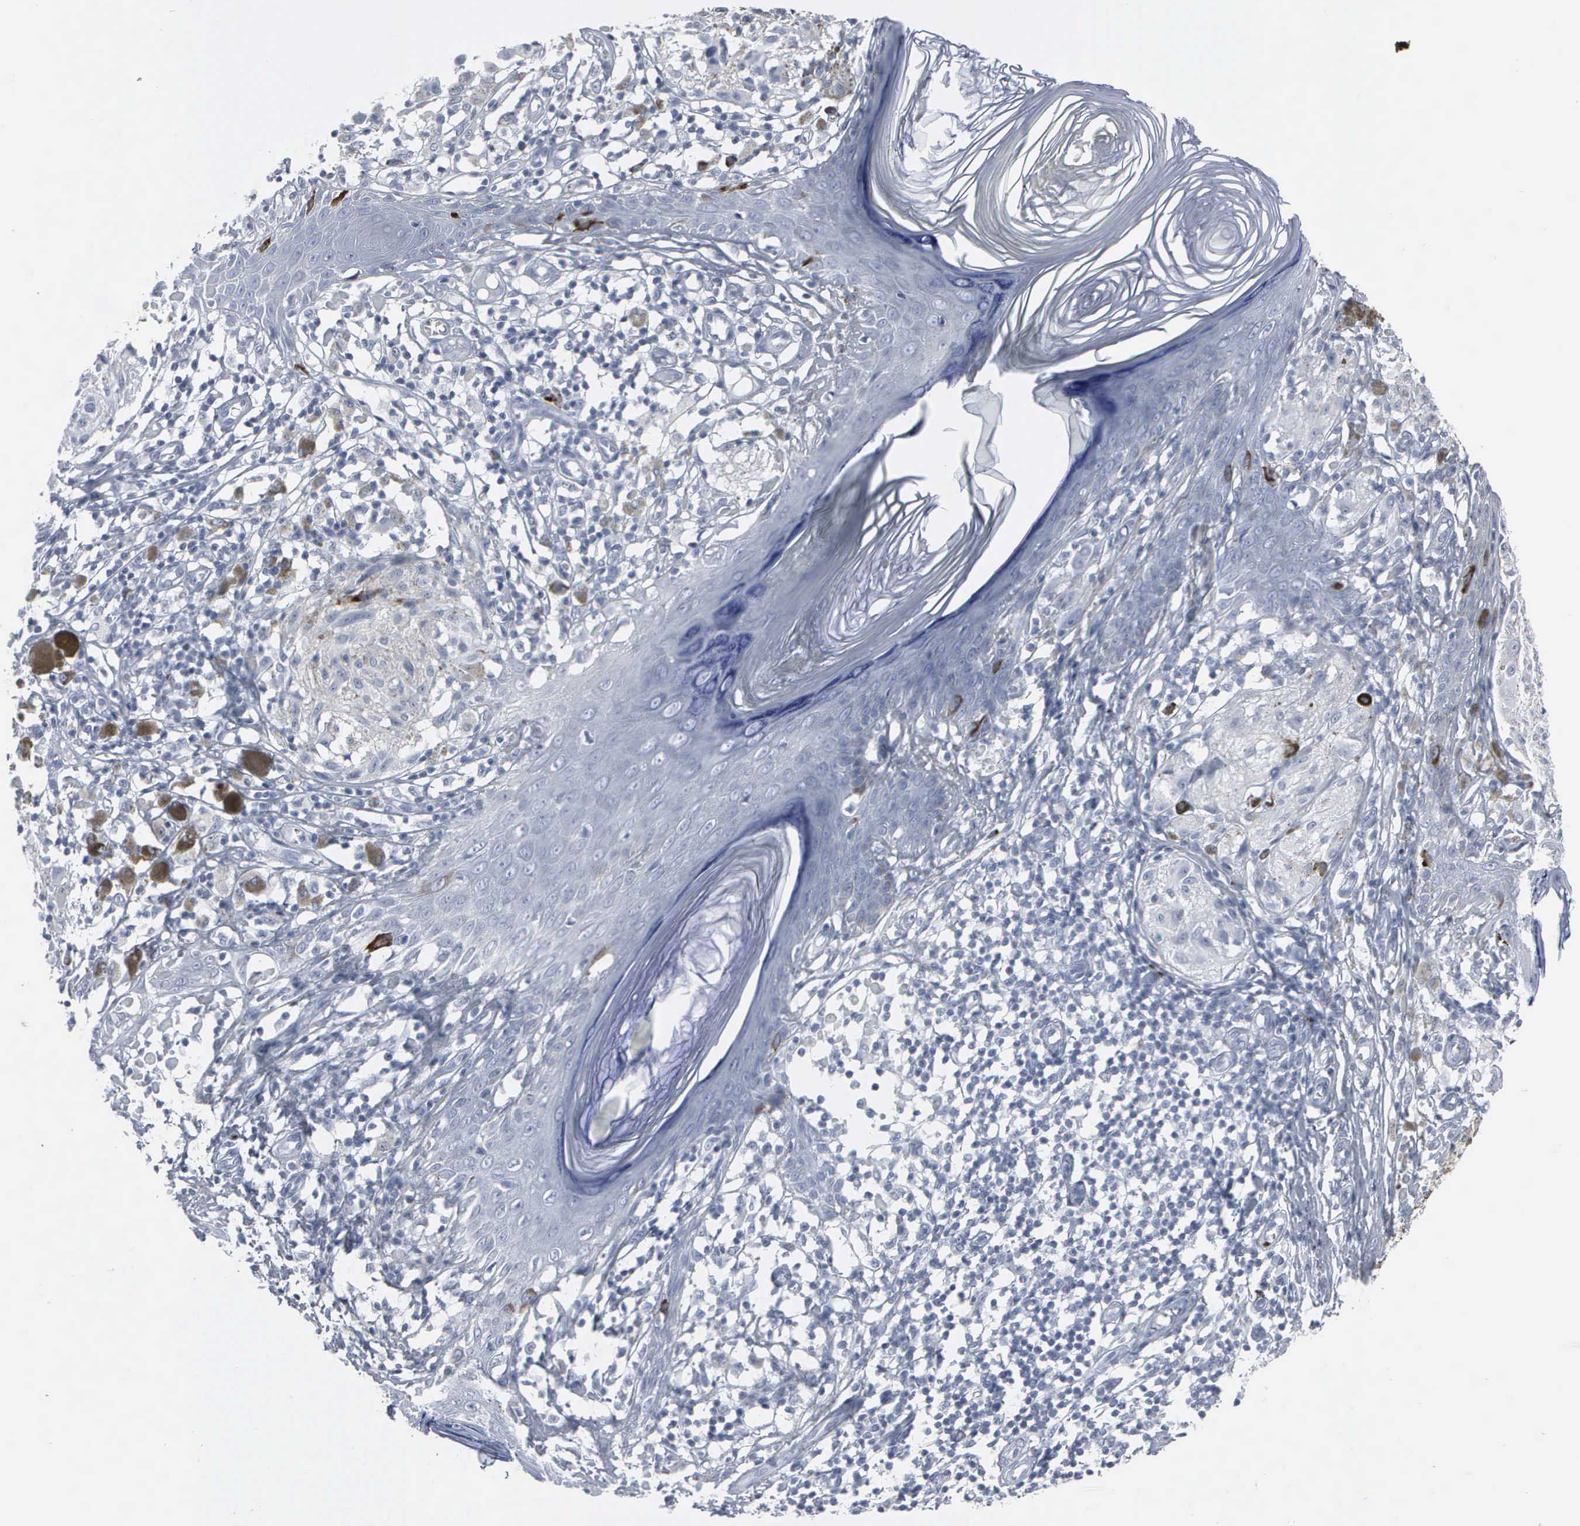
{"staining": {"intensity": "strong", "quantity": "<25%", "location": "cytoplasmic/membranous,nuclear"}, "tissue": "melanoma", "cell_type": "Tumor cells", "image_type": "cancer", "snomed": [{"axis": "morphology", "description": "Malignant melanoma, NOS"}, {"axis": "topography", "description": "Skin"}], "caption": "Immunohistochemical staining of melanoma displays medium levels of strong cytoplasmic/membranous and nuclear expression in about <25% of tumor cells.", "gene": "CCNB1", "patient": {"sex": "male", "age": 36}}